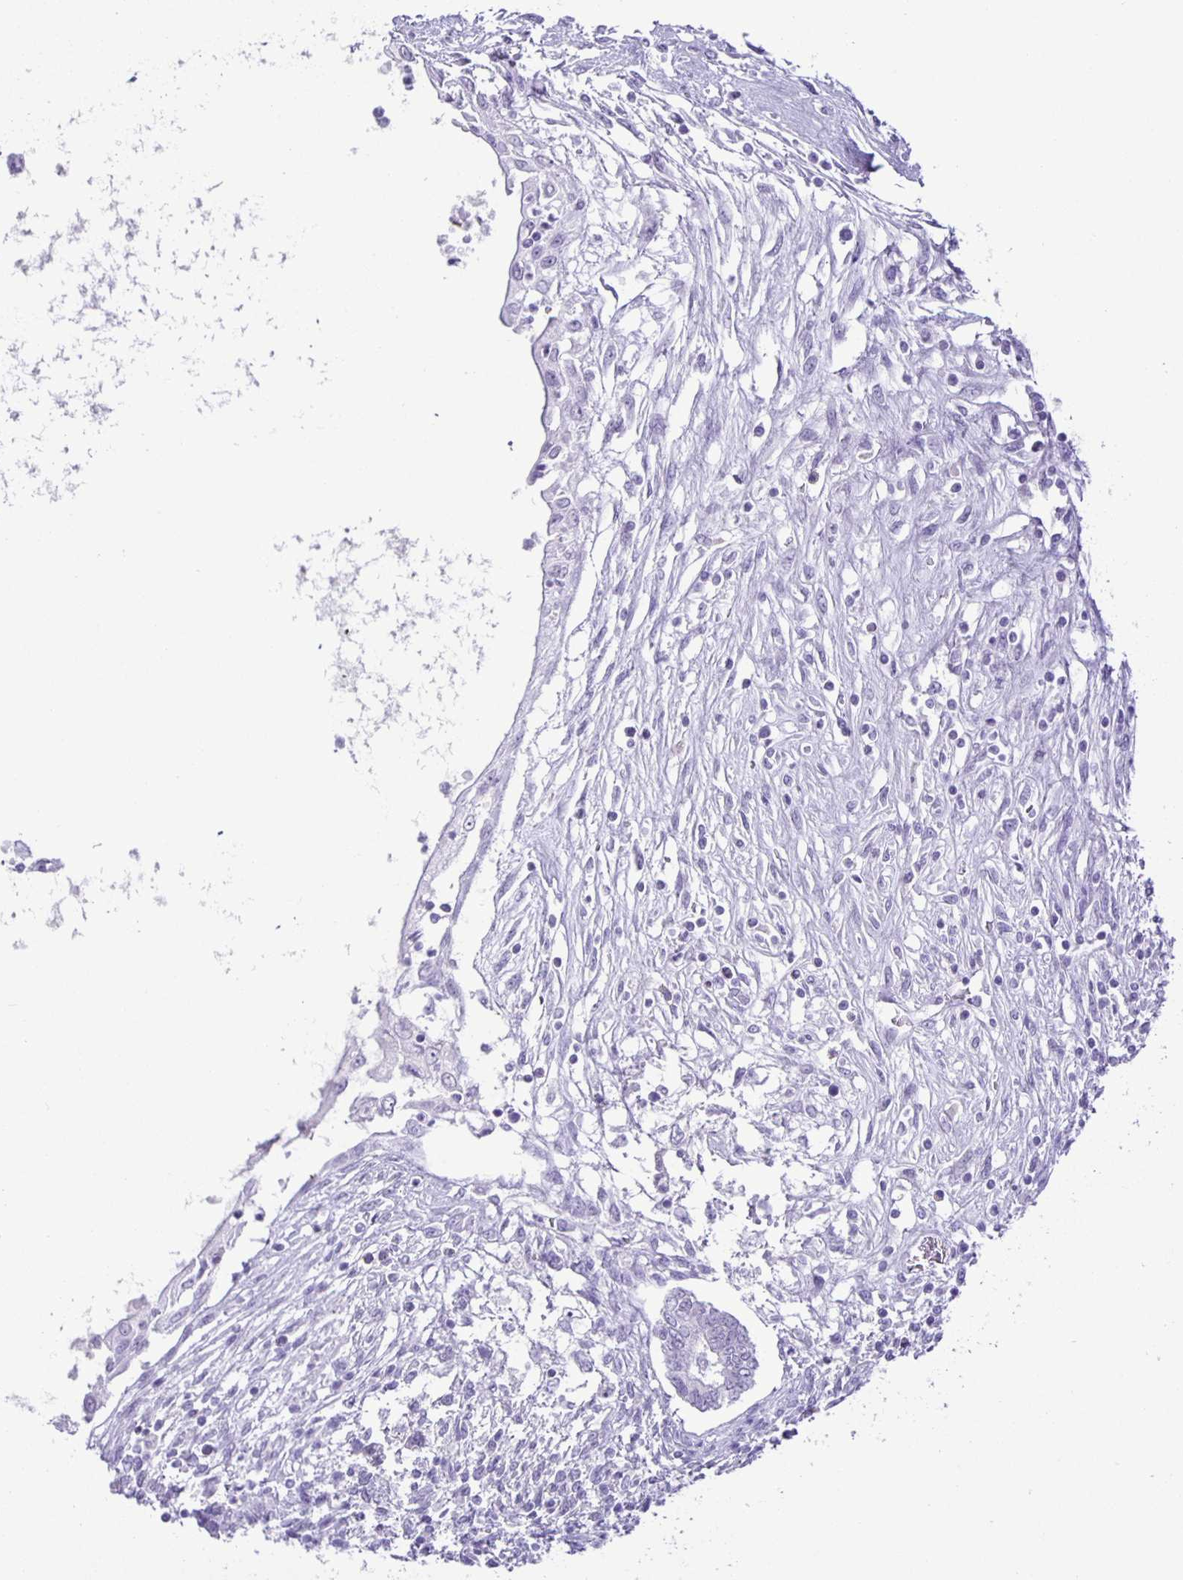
{"staining": {"intensity": "negative", "quantity": "none", "location": "none"}, "tissue": "testis cancer", "cell_type": "Tumor cells", "image_type": "cancer", "snomed": [{"axis": "morphology", "description": "Carcinoma, Embryonal, NOS"}, {"axis": "topography", "description": "Testis"}], "caption": "High magnification brightfield microscopy of embryonal carcinoma (testis) stained with DAB (brown) and counterstained with hematoxylin (blue): tumor cells show no significant expression.", "gene": "EZHIP", "patient": {"sex": "male", "age": 37}}